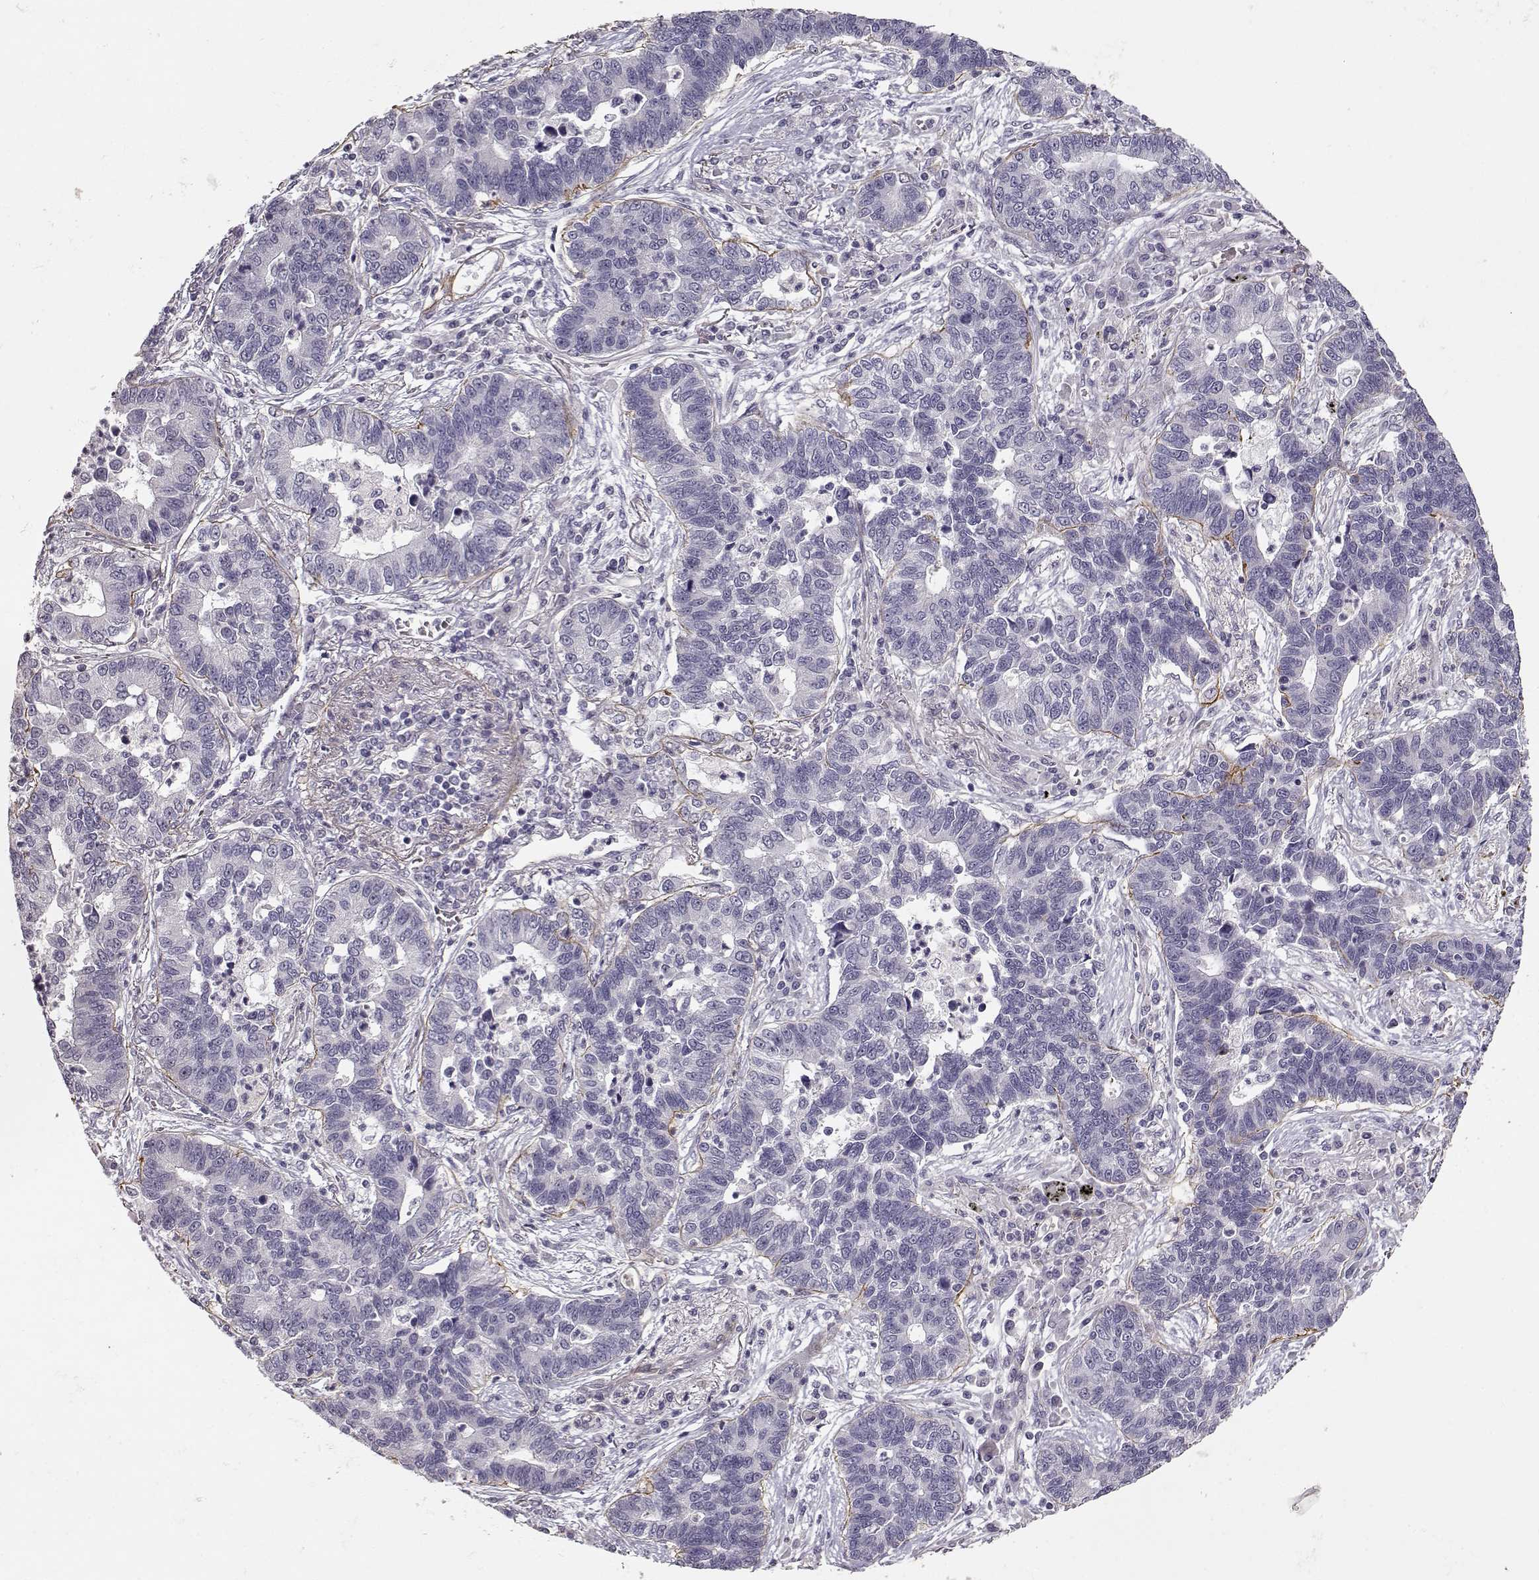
{"staining": {"intensity": "negative", "quantity": "none", "location": "none"}, "tissue": "lung cancer", "cell_type": "Tumor cells", "image_type": "cancer", "snomed": [{"axis": "morphology", "description": "Adenocarcinoma, NOS"}, {"axis": "topography", "description": "Lung"}], "caption": "Immunohistochemistry of human lung adenocarcinoma exhibits no positivity in tumor cells.", "gene": "LAMA5", "patient": {"sex": "female", "age": 57}}